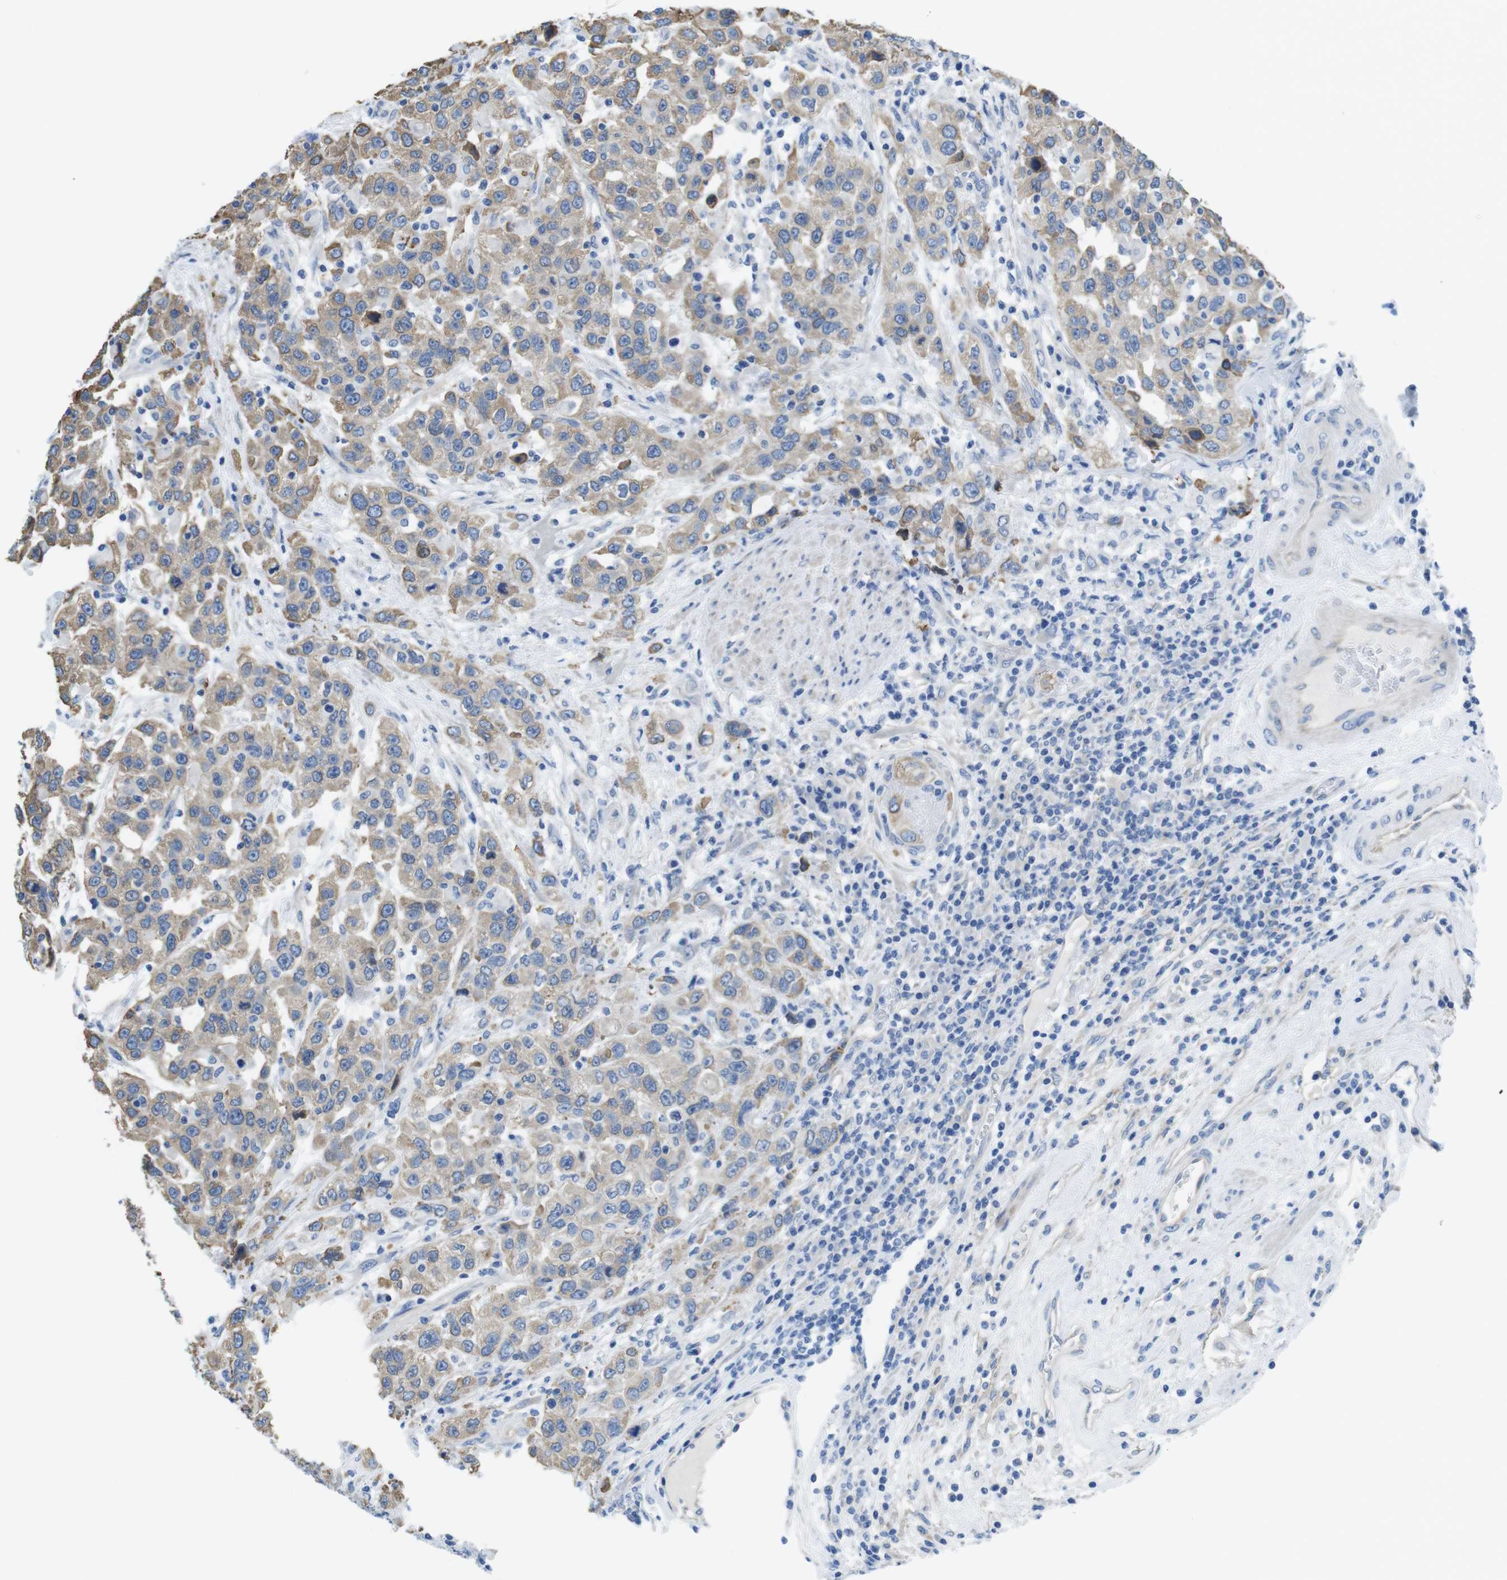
{"staining": {"intensity": "weak", "quantity": ">75%", "location": "cytoplasmic/membranous"}, "tissue": "urothelial cancer", "cell_type": "Tumor cells", "image_type": "cancer", "snomed": [{"axis": "morphology", "description": "Urothelial carcinoma, High grade"}, {"axis": "topography", "description": "Urinary bladder"}], "caption": "Urothelial cancer was stained to show a protein in brown. There is low levels of weak cytoplasmic/membranous expression in approximately >75% of tumor cells.", "gene": "CDH8", "patient": {"sex": "female", "age": 80}}